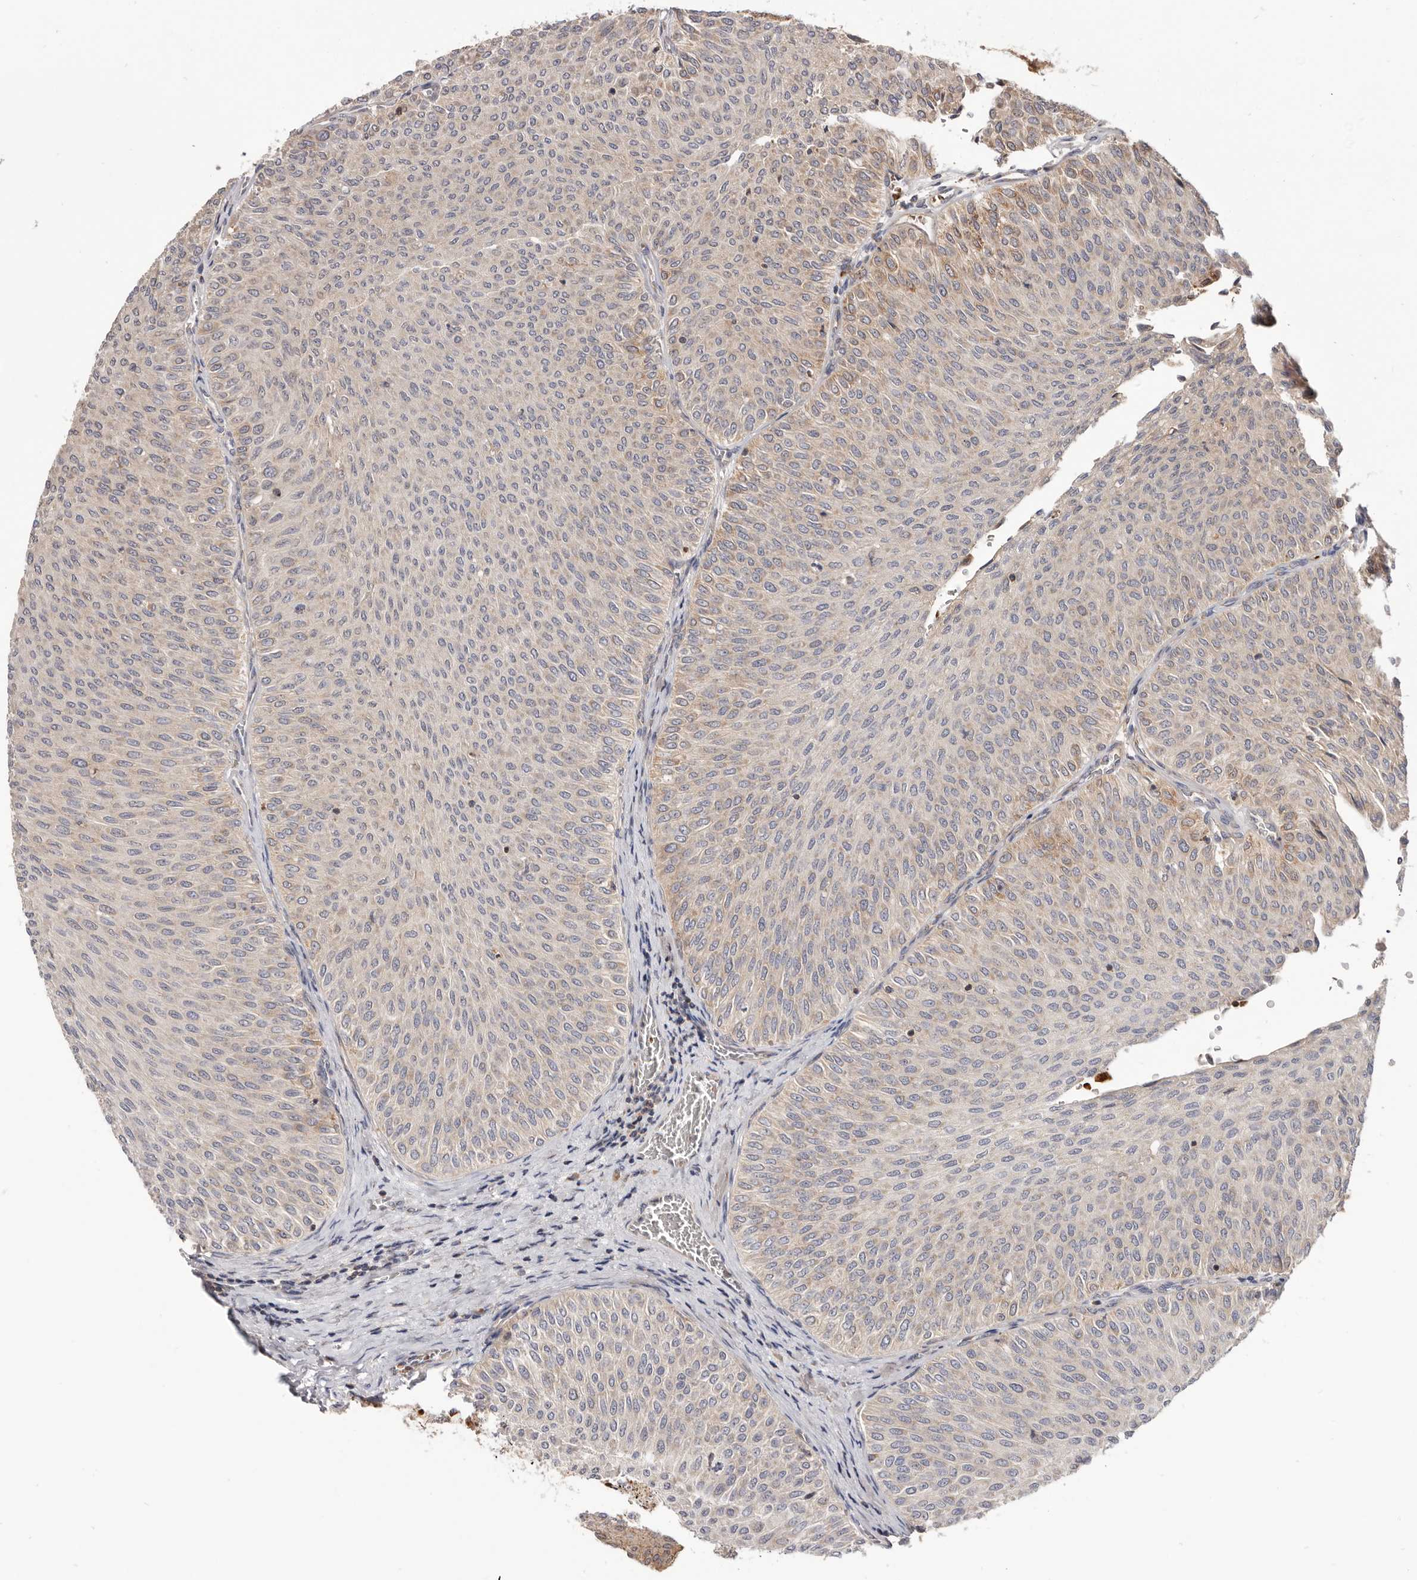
{"staining": {"intensity": "weak", "quantity": "<25%", "location": "cytoplasmic/membranous"}, "tissue": "urothelial cancer", "cell_type": "Tumor cells", "image_type": "cancer", "snomed": [{"axis": "morphology", "description": "Urothelial carcinoma, Low grade"}, {"axis": "topography", "description": "Urinary bladder"}], "caption": "High power microscopy histopathology image of an immunohistochemistry micrograph of urothelial cancer, revealing no significant staining in tumor cells.", "gene": "RNF213", "patient": {"sex": "male", "age": 78}}